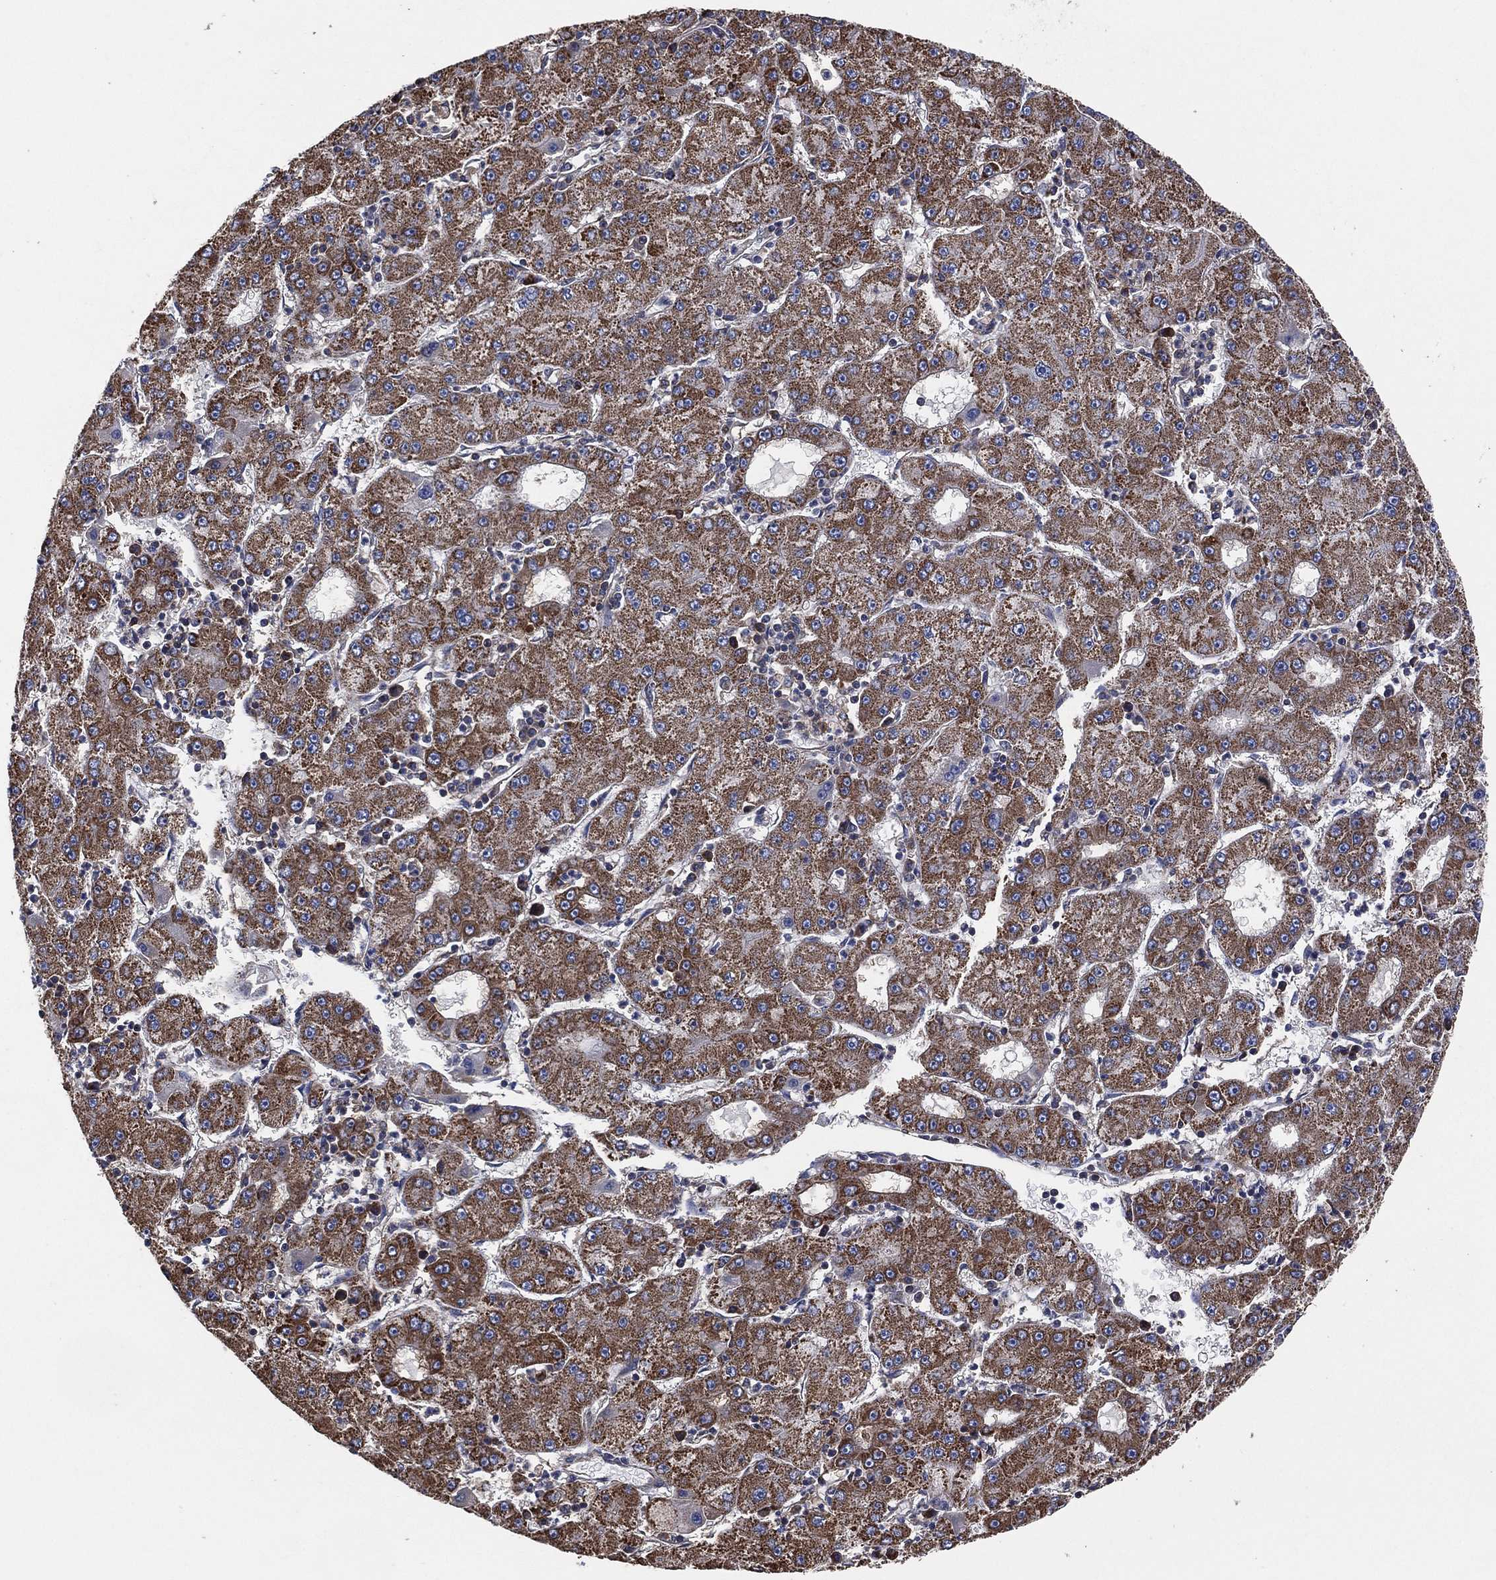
{"staining": {"intensity": "moderate", "quantity": ">75%", "location": "cytoplasmic/membranous"}, "tissue": "liver cancer", "cell_type": "Tumor cells", "image_type": "cancer", "snomed": [{"axis": "morphology", "description": "Carcinoma, Hepatocellular, NOS"}, {"axis": "topography", "description": "Liver"}], "caption": "Liver cancer (hepatocellular carcinoma) stained for a protein shows moderate cytoplasmic/membranous positivity in tumor cells.", "gene": "LIMD1", "patient": {"sex": "male", "age": 73}}